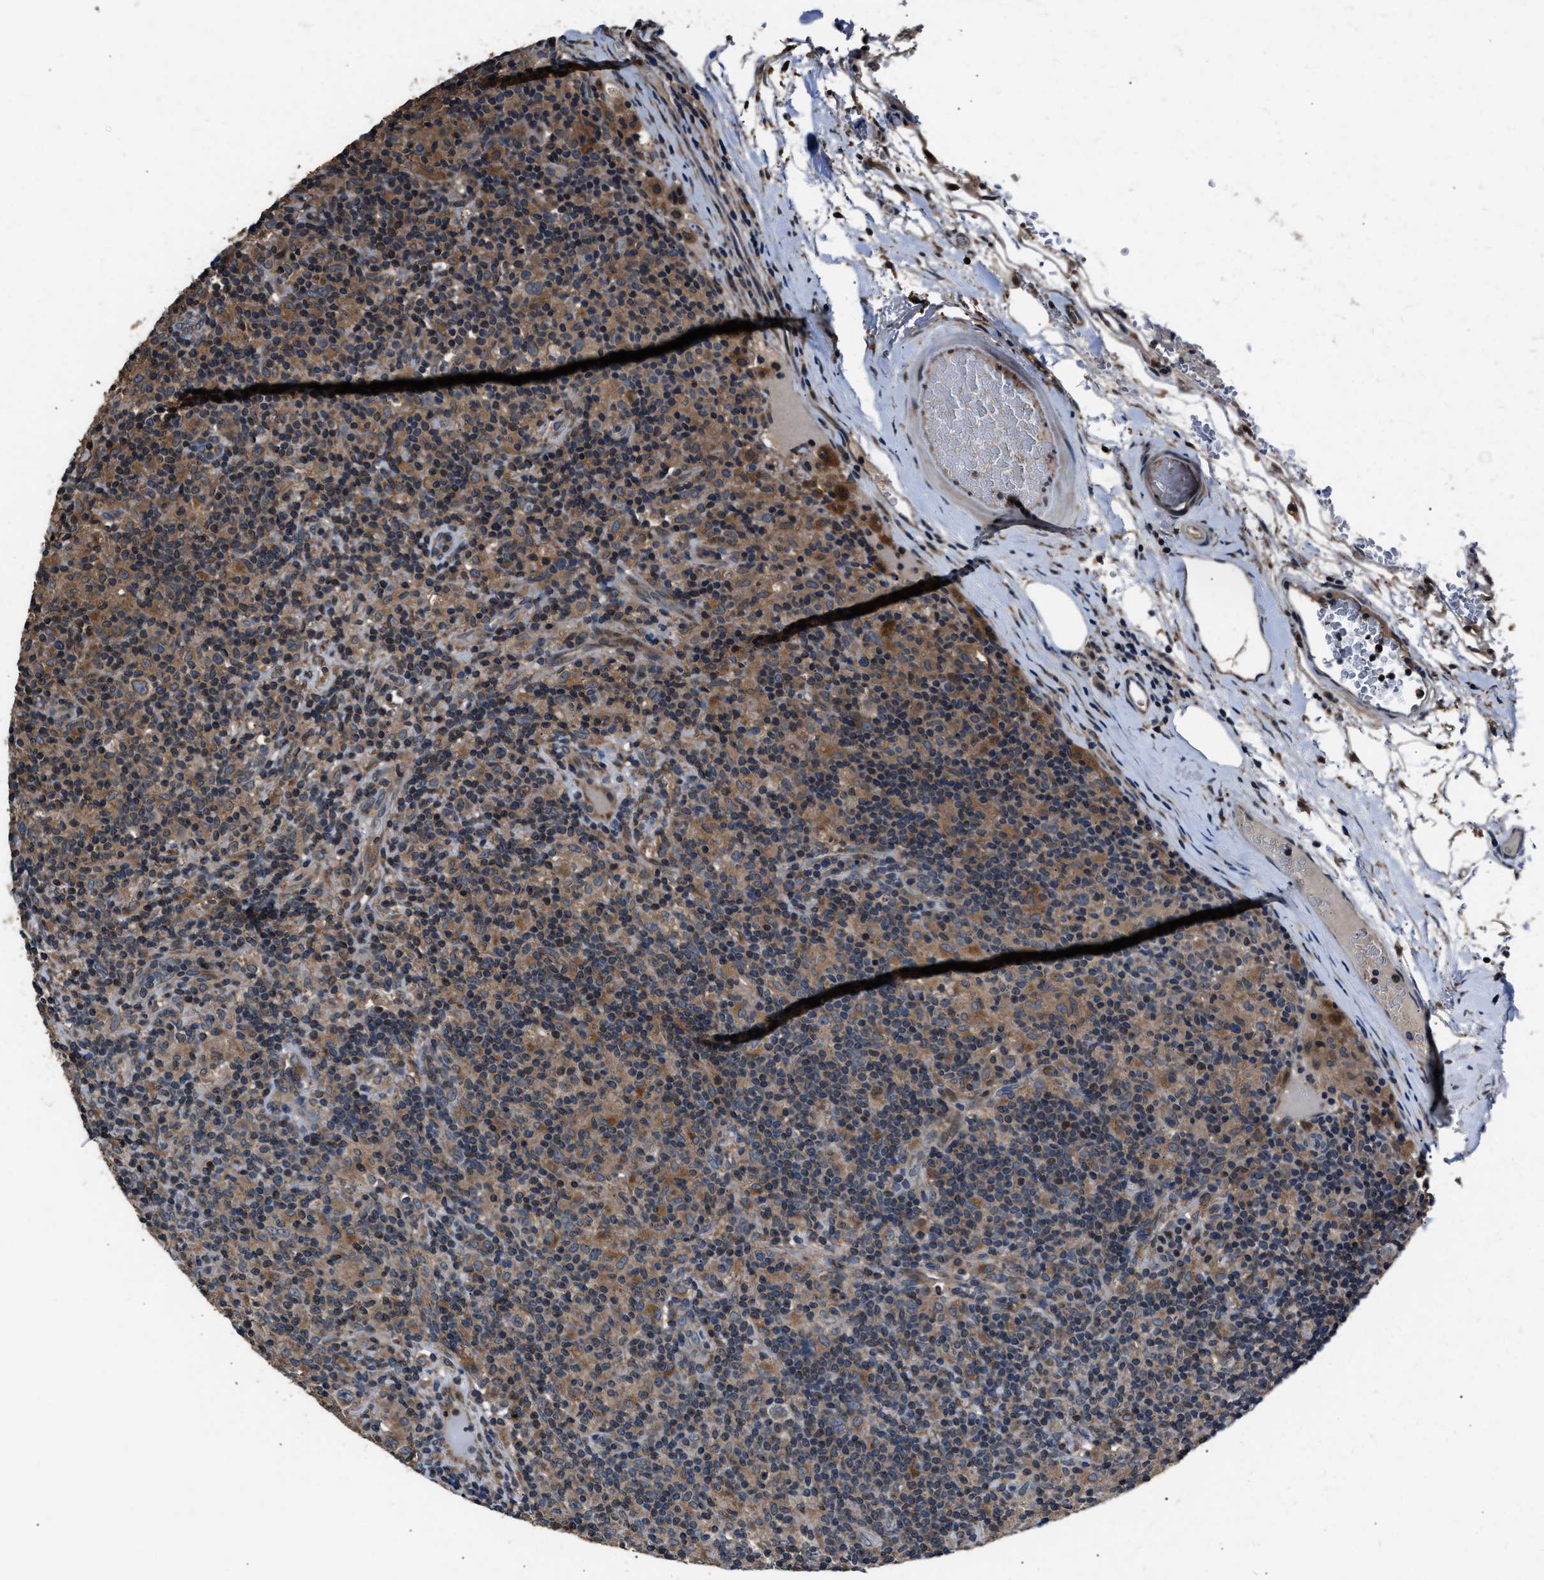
{"staining": {"intensity": "weak", "quantity": ">75%", "location": "cytoplasmic/membranous"}, "tissue": "lymphoma", "cell_type": "Tumor cells", "image_type": "cancer", "snomed": [{"axis": "morphology", "description": "Hodgkin's disease, NOS"}, {"axis": "topography", "description": "Lymph node"}], "caption": "Immunohistochemistry image of human Hodgkin's disease stained for a protein (brown), which demonstrates low levels of weak cytoplasmic/membranous staining in approximately >75% of tumor cells.", "gene": "TNRC18", "patient": {"sex": "male", "age": 70}}